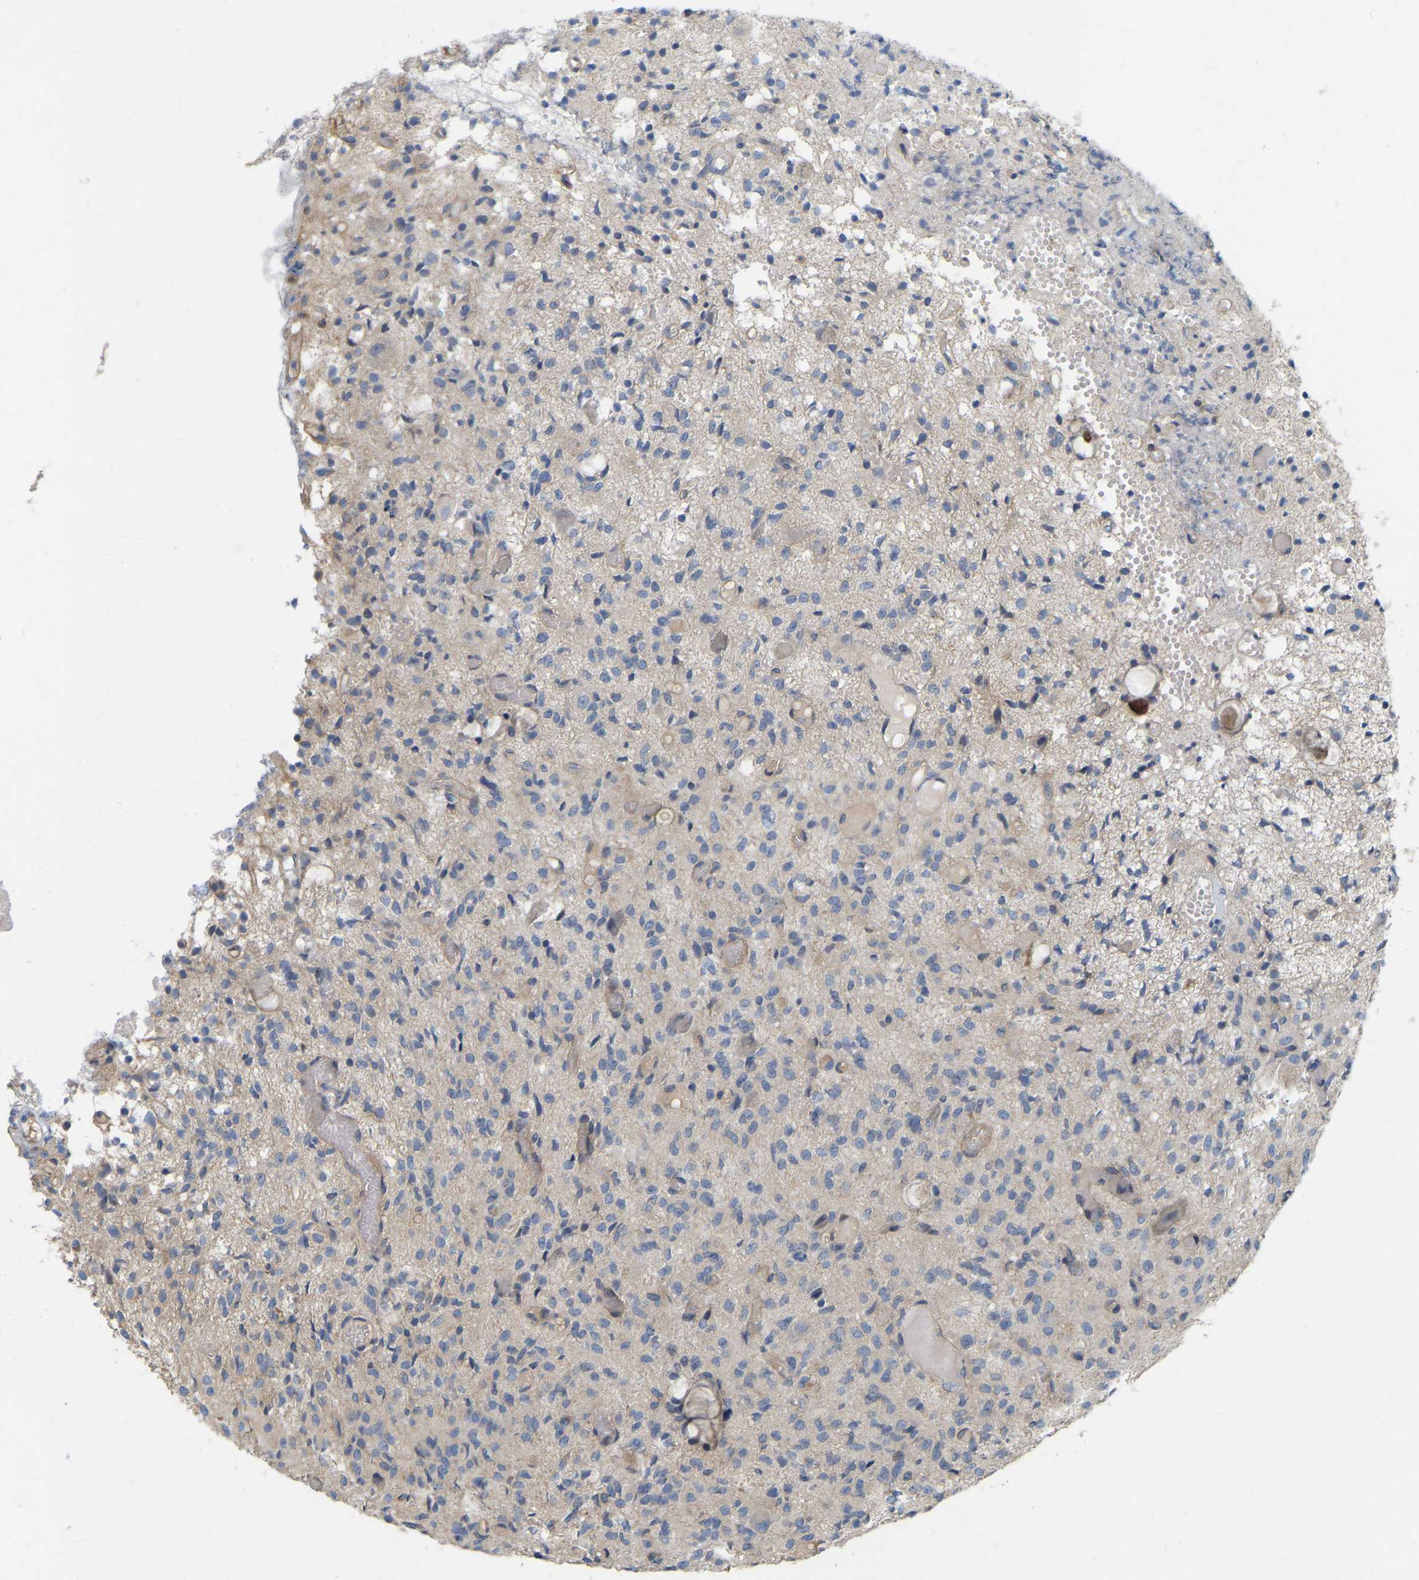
{"staining": {"intensity": "negative", "quantity": "none", "location": "none"}, "tissue": "glioma", "cell_type": "Tumor cells", "image_type": "cancer", "snomed": [{"axis": "morphology", "description": "Glioma, malignant, High grade"}, {"axis": "topography", "description": "Brain"}], "caption": "There is no significant positivity in tumor cells of high-grade glioma (malignant).", "gene": "SSH1", "patient": {"sex": "female", "age": 59}}